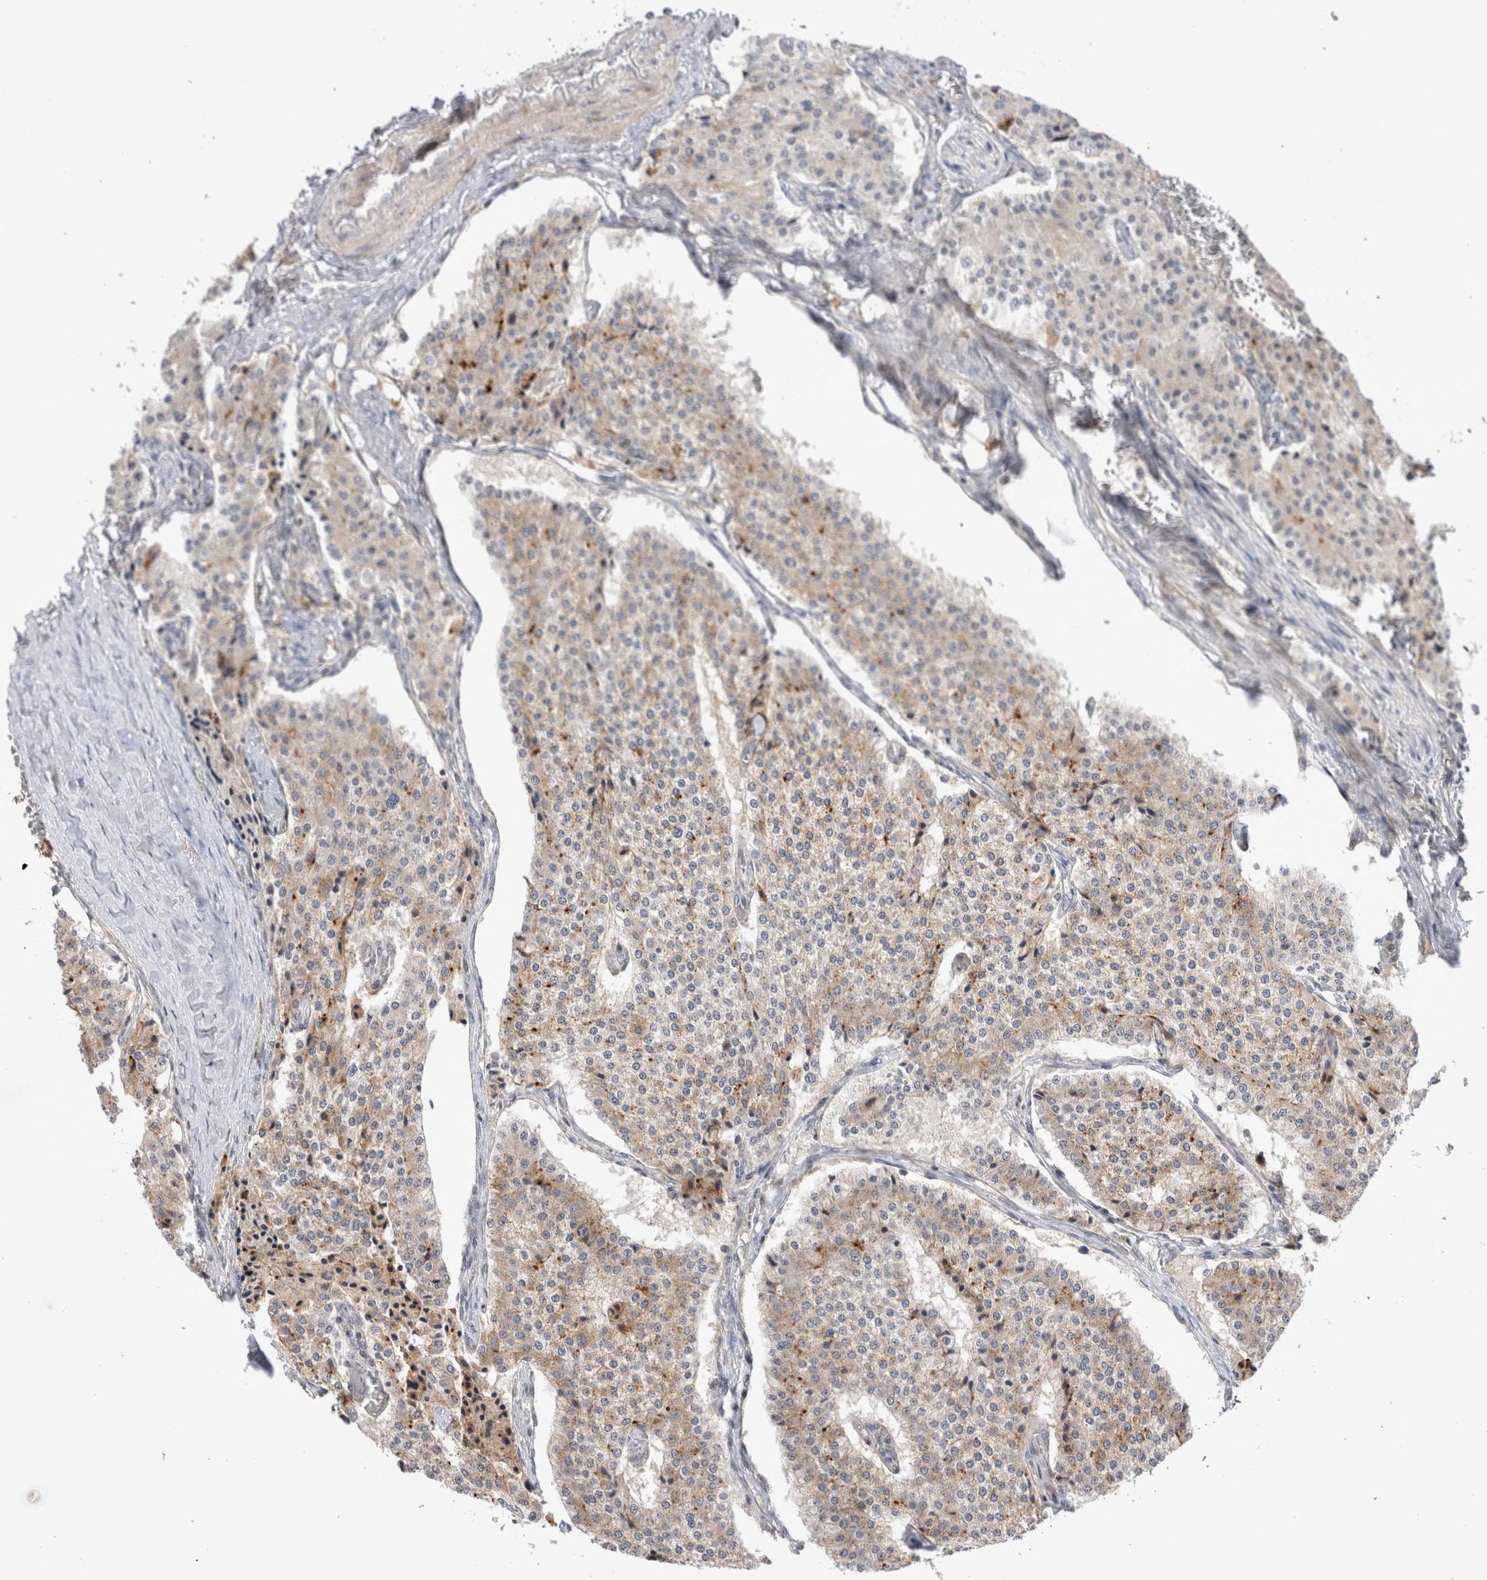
{"staining": {"intensity": "weak", "quantity": "25%-75%", "location": "cytoplasmic/membranous"}, "tissue": "carcinoid", "cell_type": "Tumor cells", "image_type": "cancer", "snomed": [{"axis": "morphology", "description": "Carcinoid, malignant, NOS"}, {"axis": "topography", "description": "Colon"}], "caption": "The photomicrograph shows staining of carcinoid, revealing weak cytoplasmic/membranous protein expression (brown color) within tumor cells. (IHC, brightfield microscopy, high magnification).", "gene": "PLEKHM1", "patient": {"sex": "female", "age": 52}}